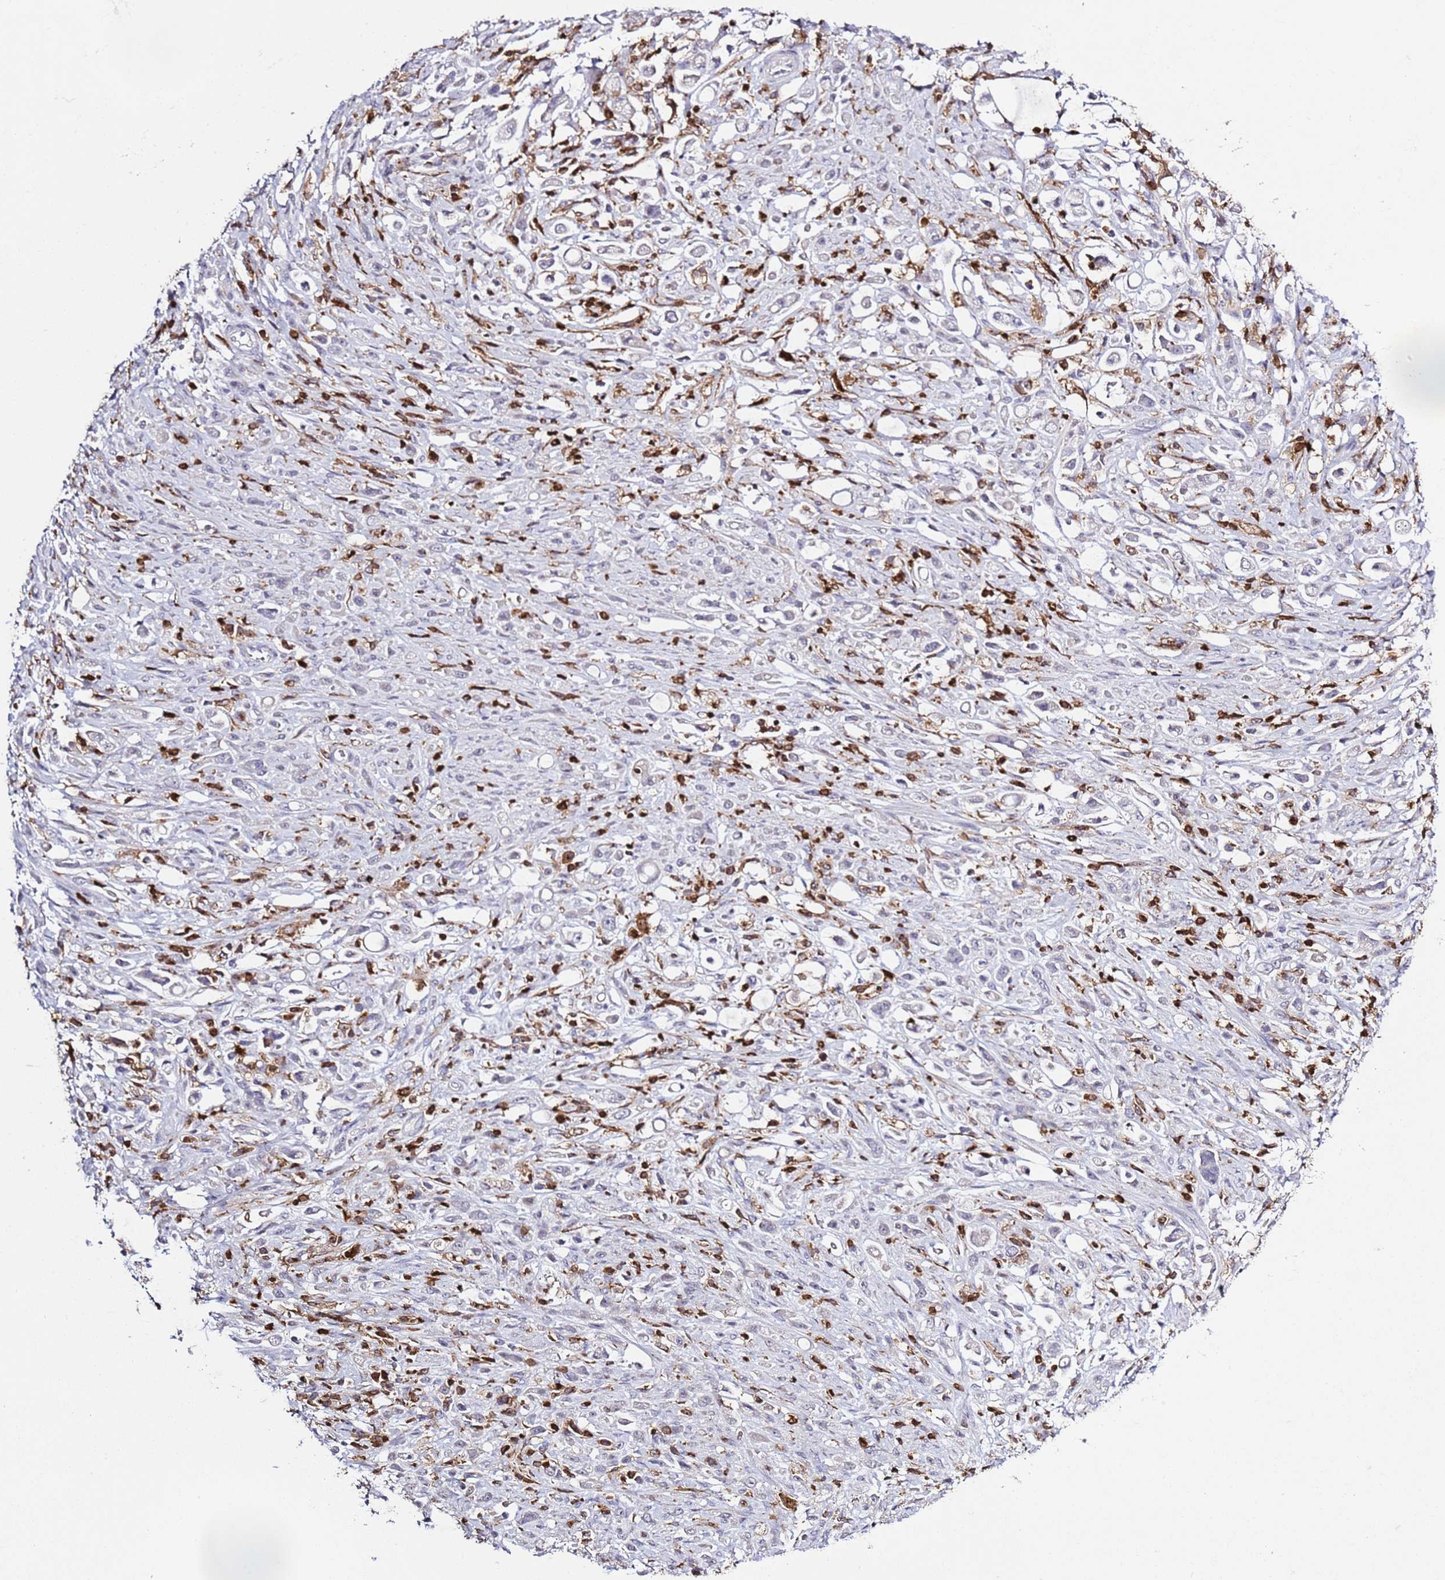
{"staining": {"intensity": "negative", "quantity": "none", "location": "none"}, "tissue": "stomach cancer", "cell_type": "Tumor cells", "image_type": "cancer", "snomed": [{"axis": "morphology", "description": "Adenocarcinoma, NOS"}, {"axis": "topography", "description": "Stomach"}], "caption": "Immunohistochemistry of stomach adenocarcinoma shows no staining in tumor cells.", "gene": "LPXN", "patient": {"sex": "female", "age": 60}}